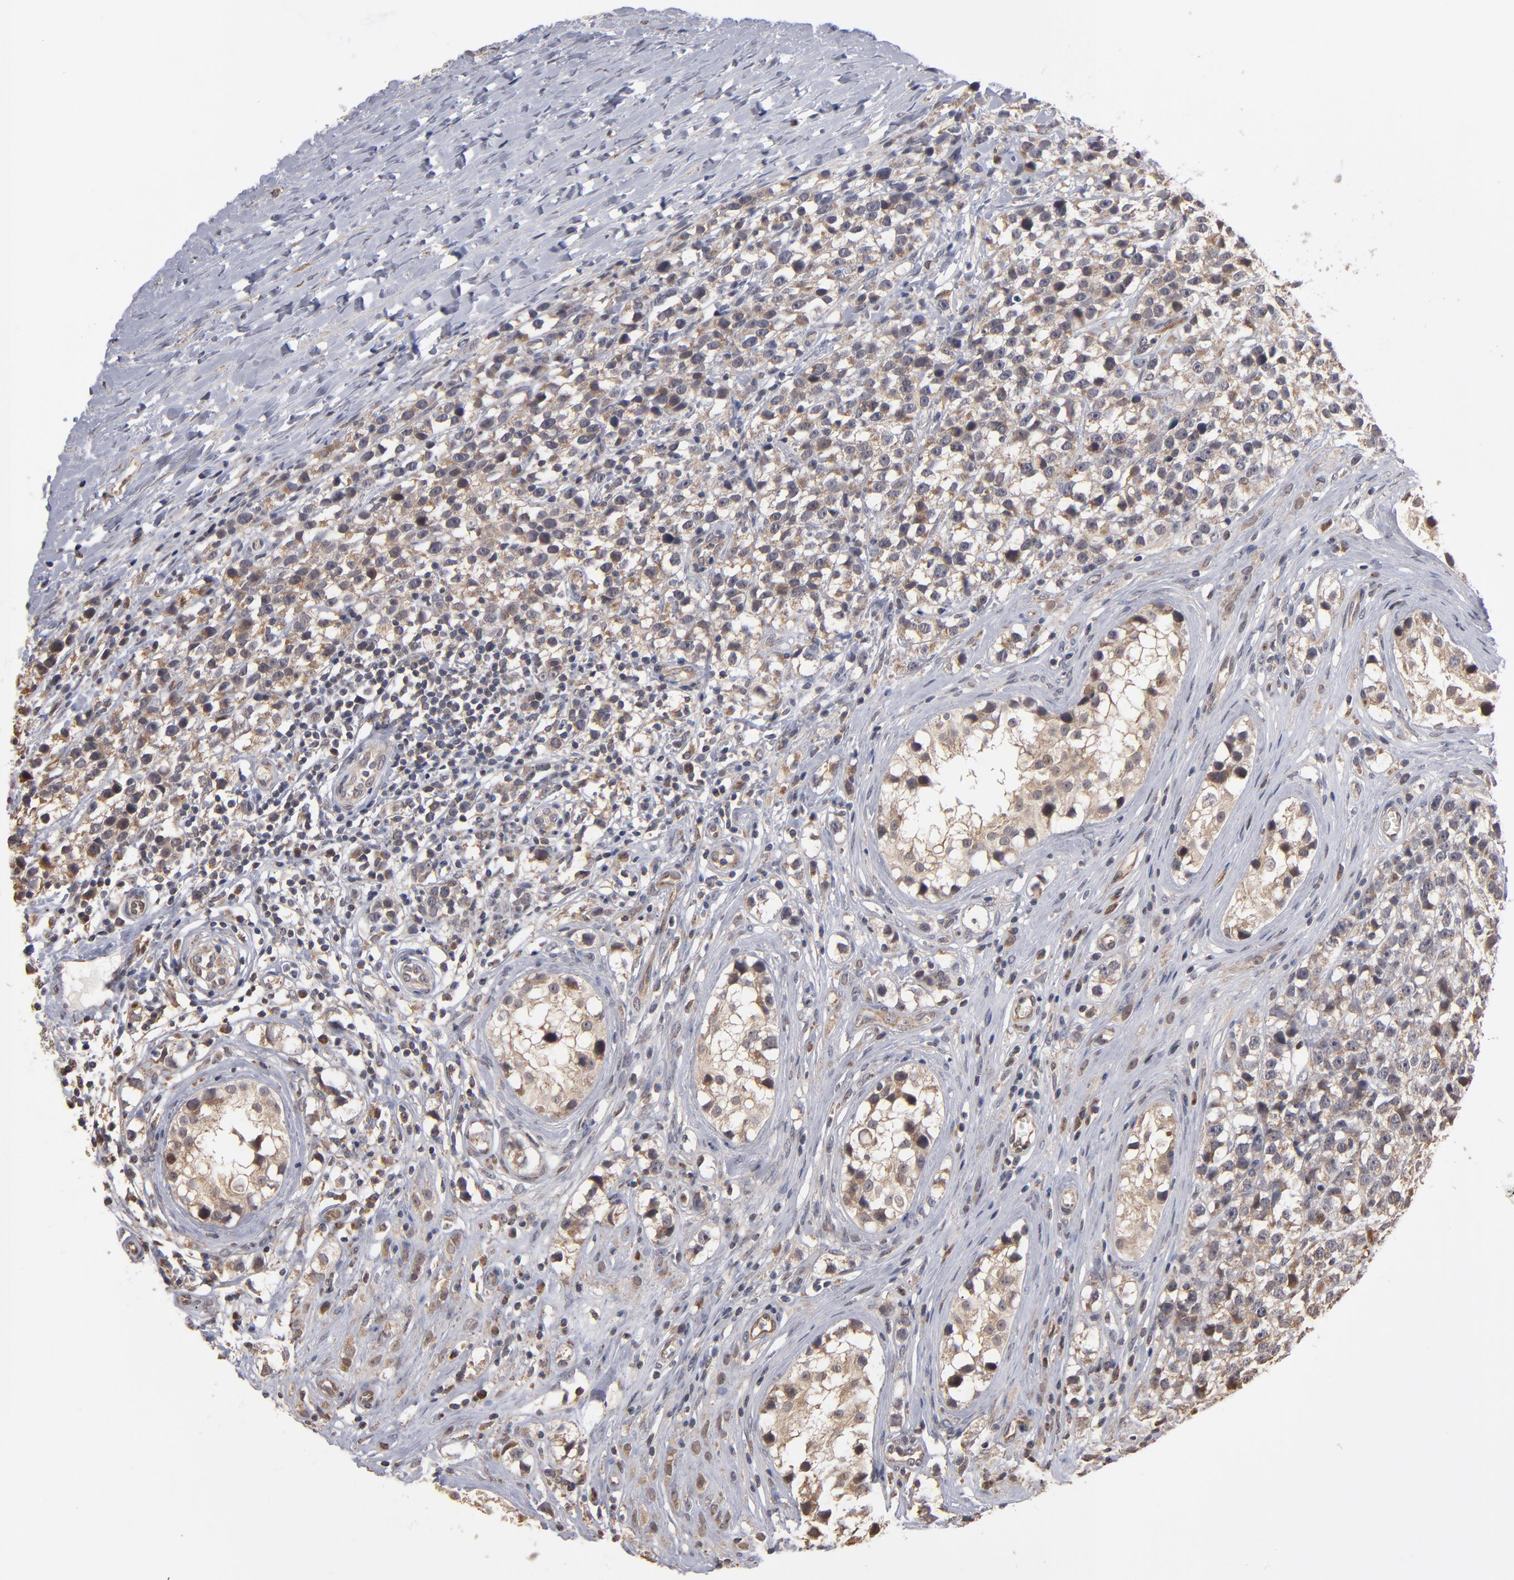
{"staining": {"intensity": "weak", "quantity": ">75%", "location": "cytoplasmic/membranous"}, "tissue": "testis cancer", "cell_type": "Tumor cells", "image_type": "cancer", "snomed": [{"axis": "morphology", "description": "Seminoma, NOS"}, {"axis": "topography", "description": "Testis"}], "caption": "Immunohistochemistry (IHC) image of neoplastic tissue: seminoma (testis) stained using immunohistochemistry displays low levels of weak protein expression localized specifically in the cytoplasmic/membranous of tumor cells, appearing as a cytoplasmic/membranous brown color.", "gene": "MIPOL1", "patient": {"sex": "male", "age": 25}}